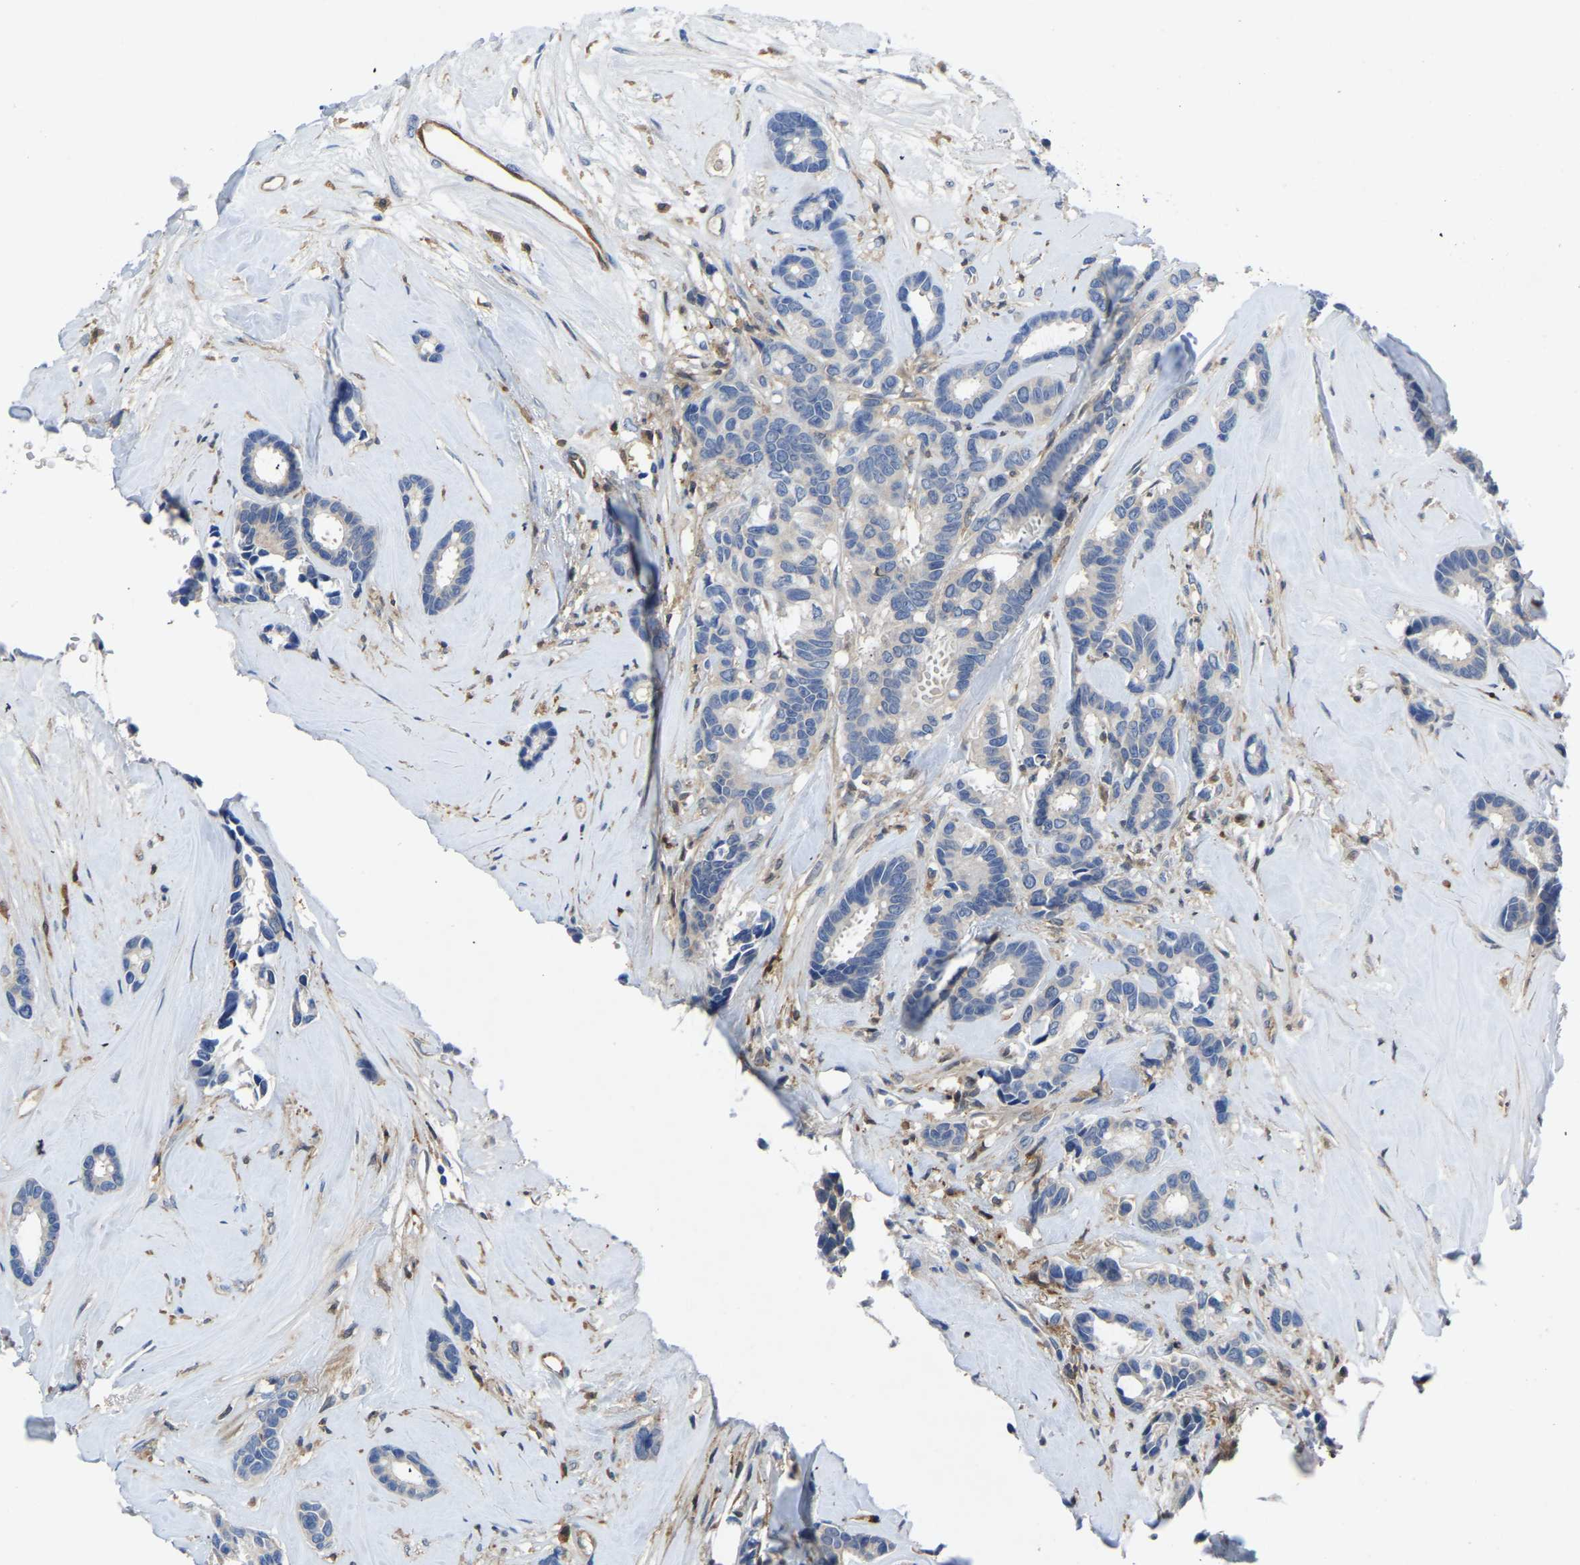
{"staining": {"intensity": "negative", "quantity": "none", "location": "none"}, "tissue": "breast cancer", "cell_type": "Tumor cells", "image_type": "cancer", "snomed": [{"axis": "morphology", "description": "Duct carcinoma"}, {"axis": "topography", "description": "Breast"}], "caption": "Tumor cells are negative for brown protein staining in breast intraductal carcinoma.", "gene": "ATG2B", "patient": {"sex": "female", "age": 87}}